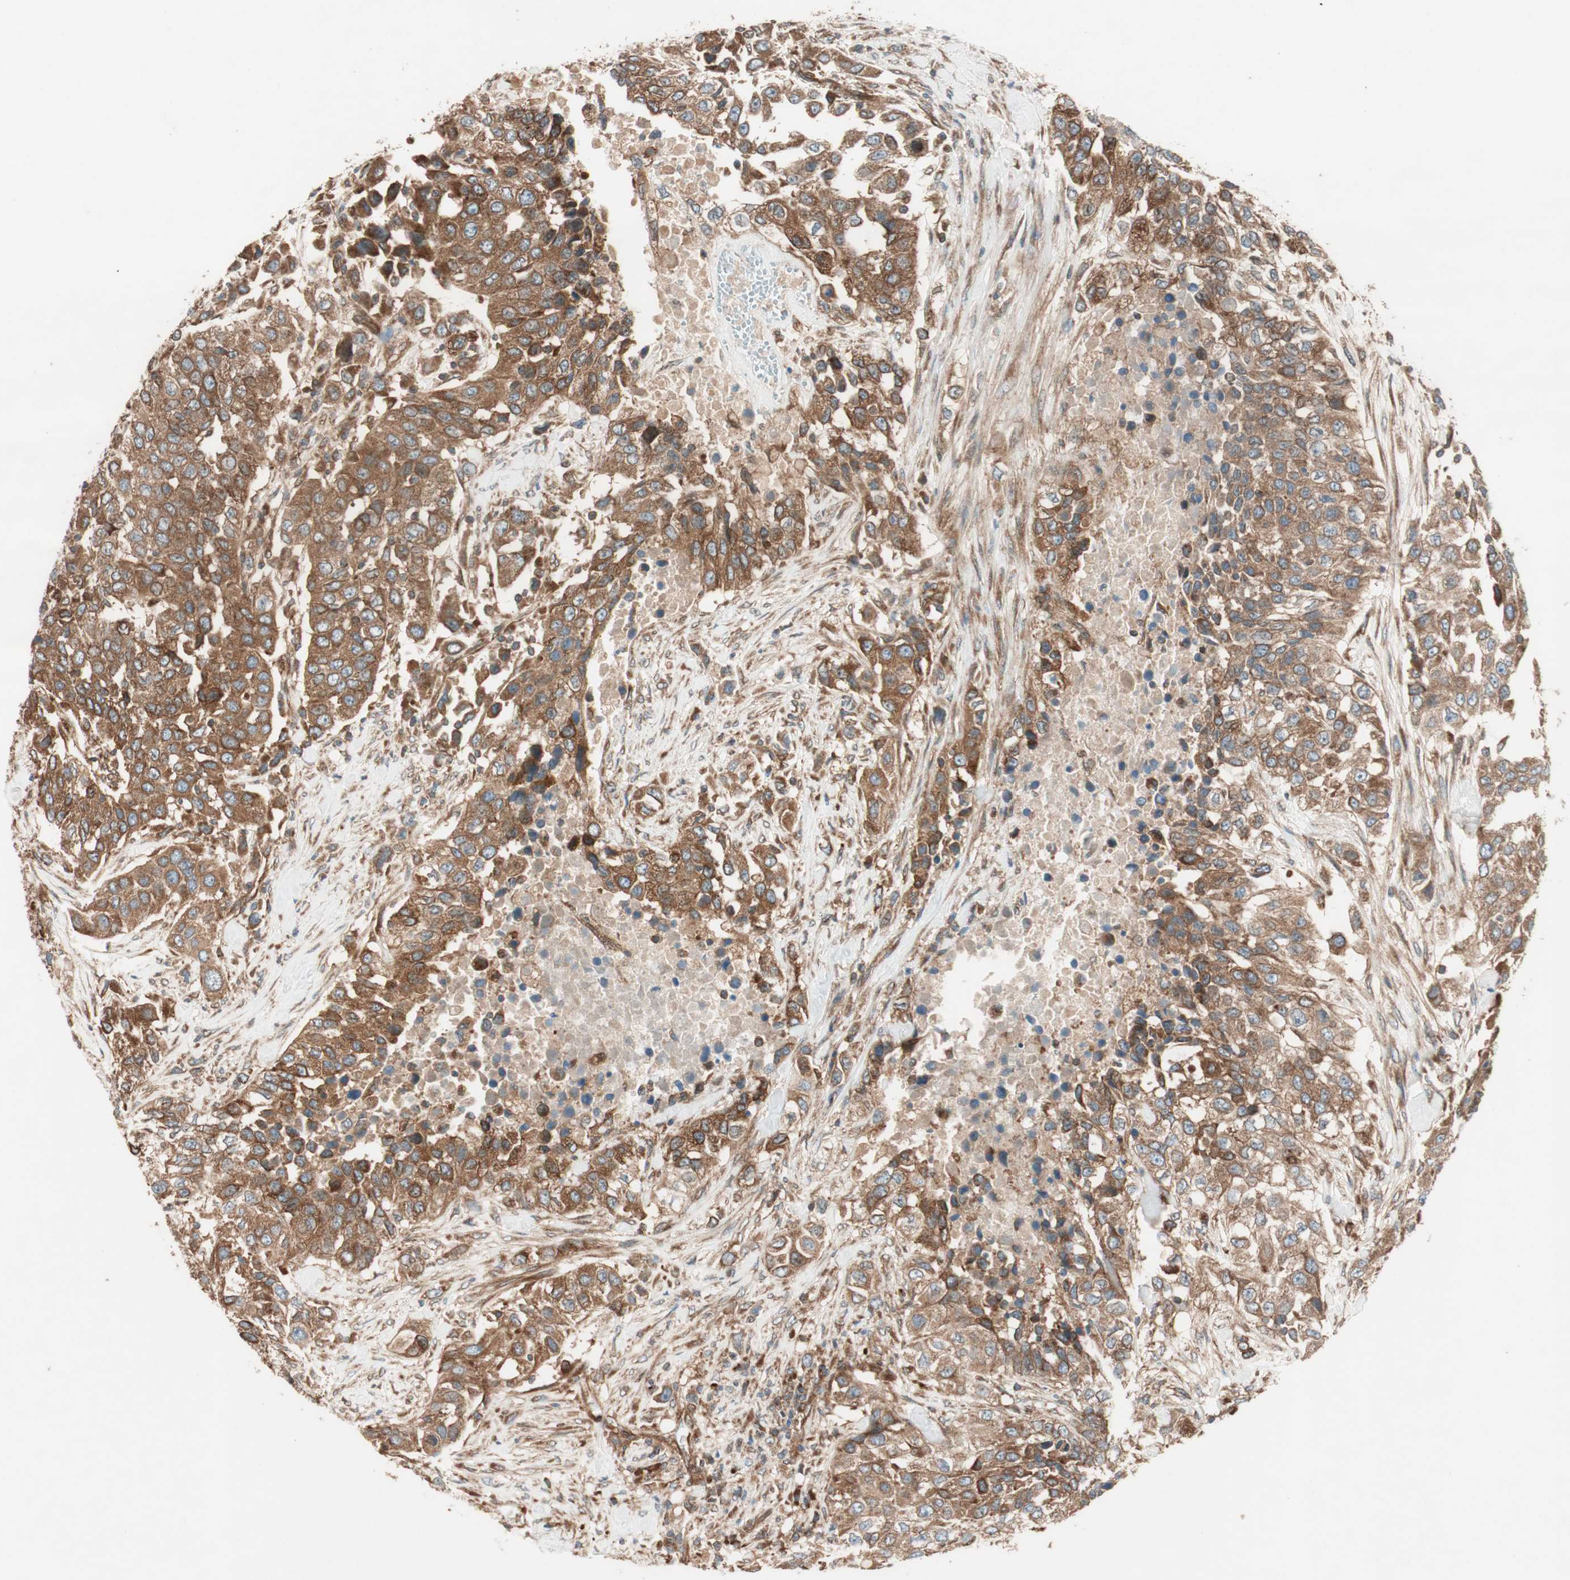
{"staining": {"intensity": "moderate", "quantity": ">75%", "location": "cytoplasmic/membranous"}, "tissue": "urothelial cancer", "cell_type": "Tumor cells", "image_type": "cancer", "snomed": [{"axis": "morphology", "description": "Urothelial carcinoma, High grade"}, {"axis": "topography", "description": "Urinary bladder"}], "caption": "A brown stain shows moderate cytoplasmic/membranous expression of a protein in urothelial cancer tumor cells.", "gene": "RAB5A", "patient": {"sex": "female", "age": 80}}